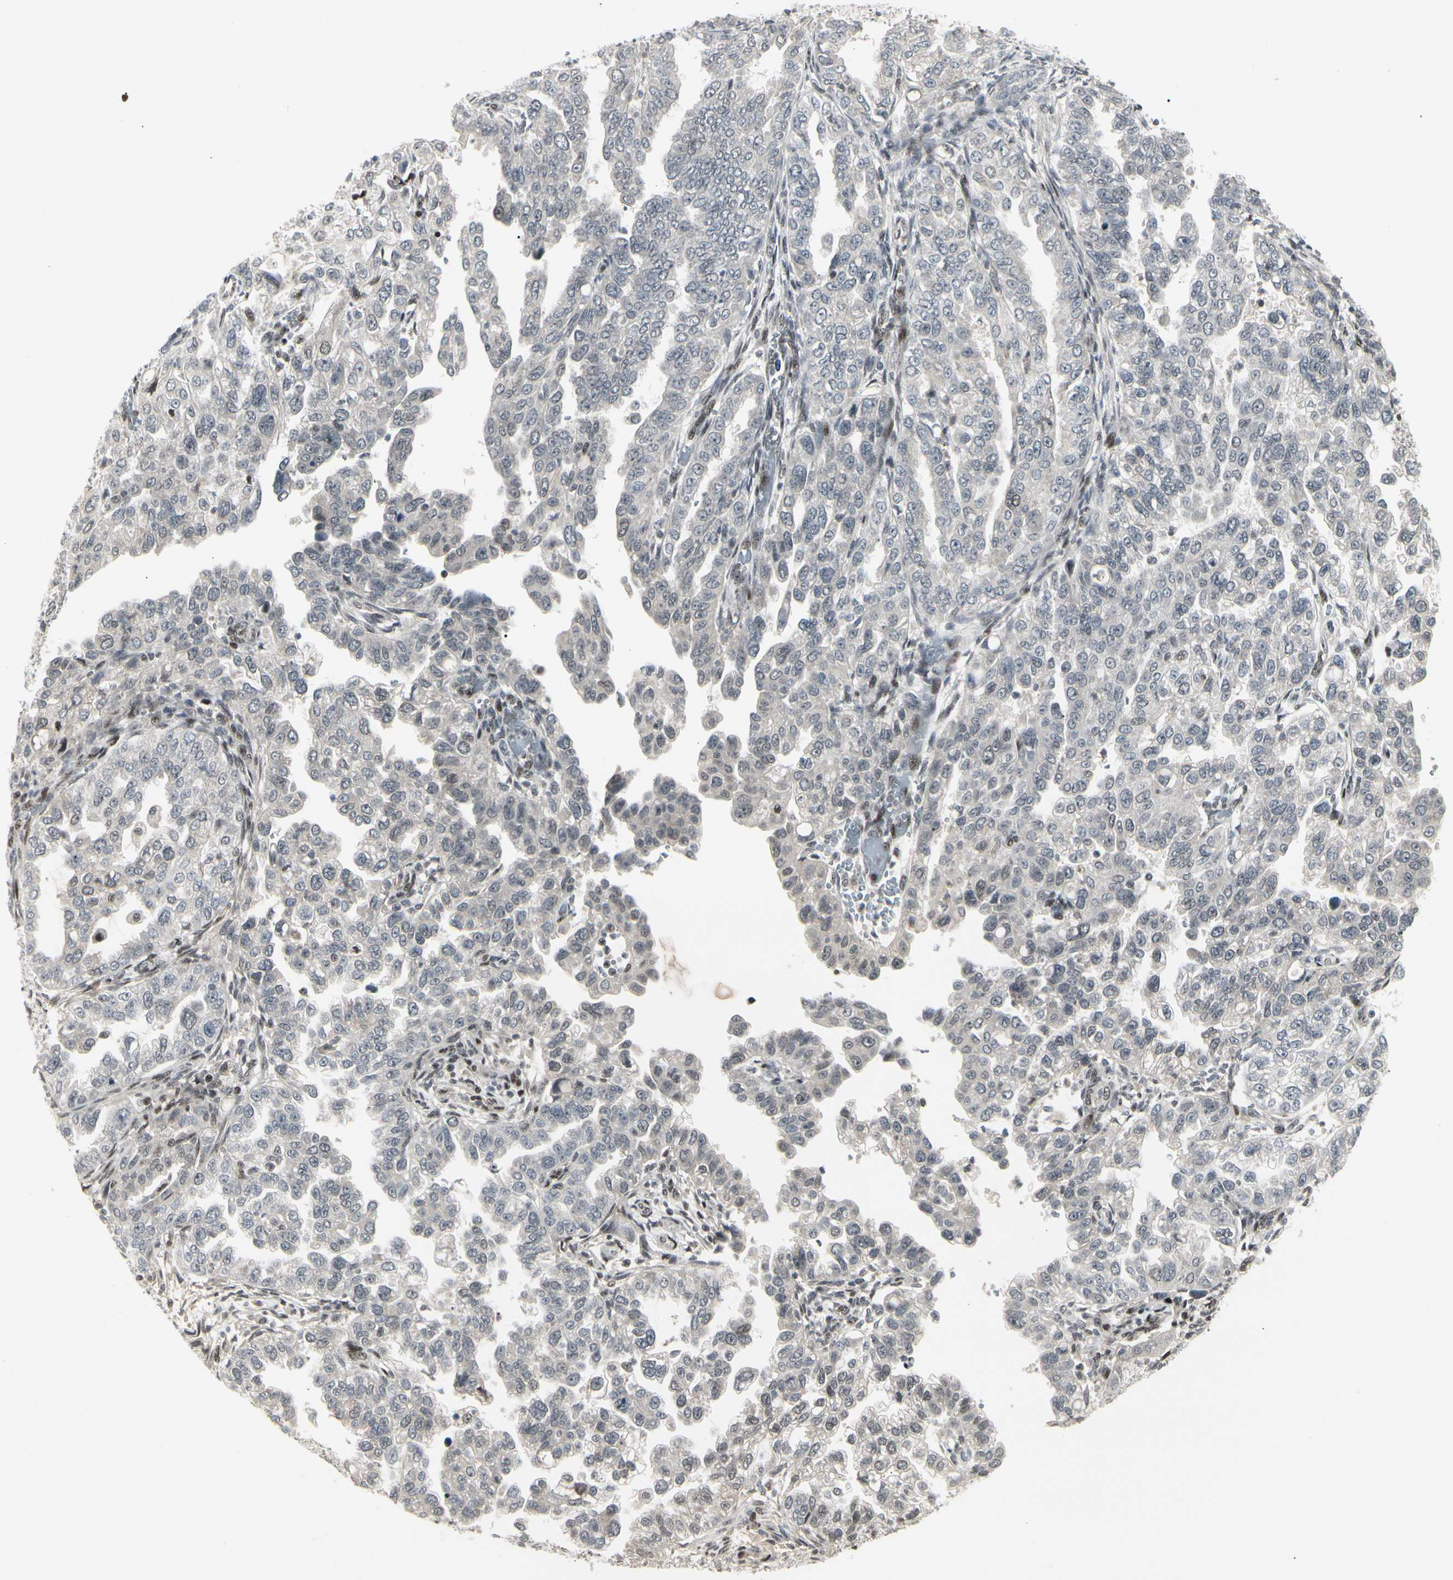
{"staining": {"intensity": "negative", "quantity": "none", "location": "none"}, "tissue": "endometrial cancer", "cell_type": "Tumor cells", "image_type": "cancer", "snomed": [{"axis": "morphology", "description": "Adenocarcinoma, NOS"}, {"axis": "topography", "description": "Endometrium"}], "caption": "Tumor cells show no significant protein staining in endometrial cancer (adenocarcinoma).", "gene": "FOXJ2", "patient": {"sex": "female", "age": 85}}